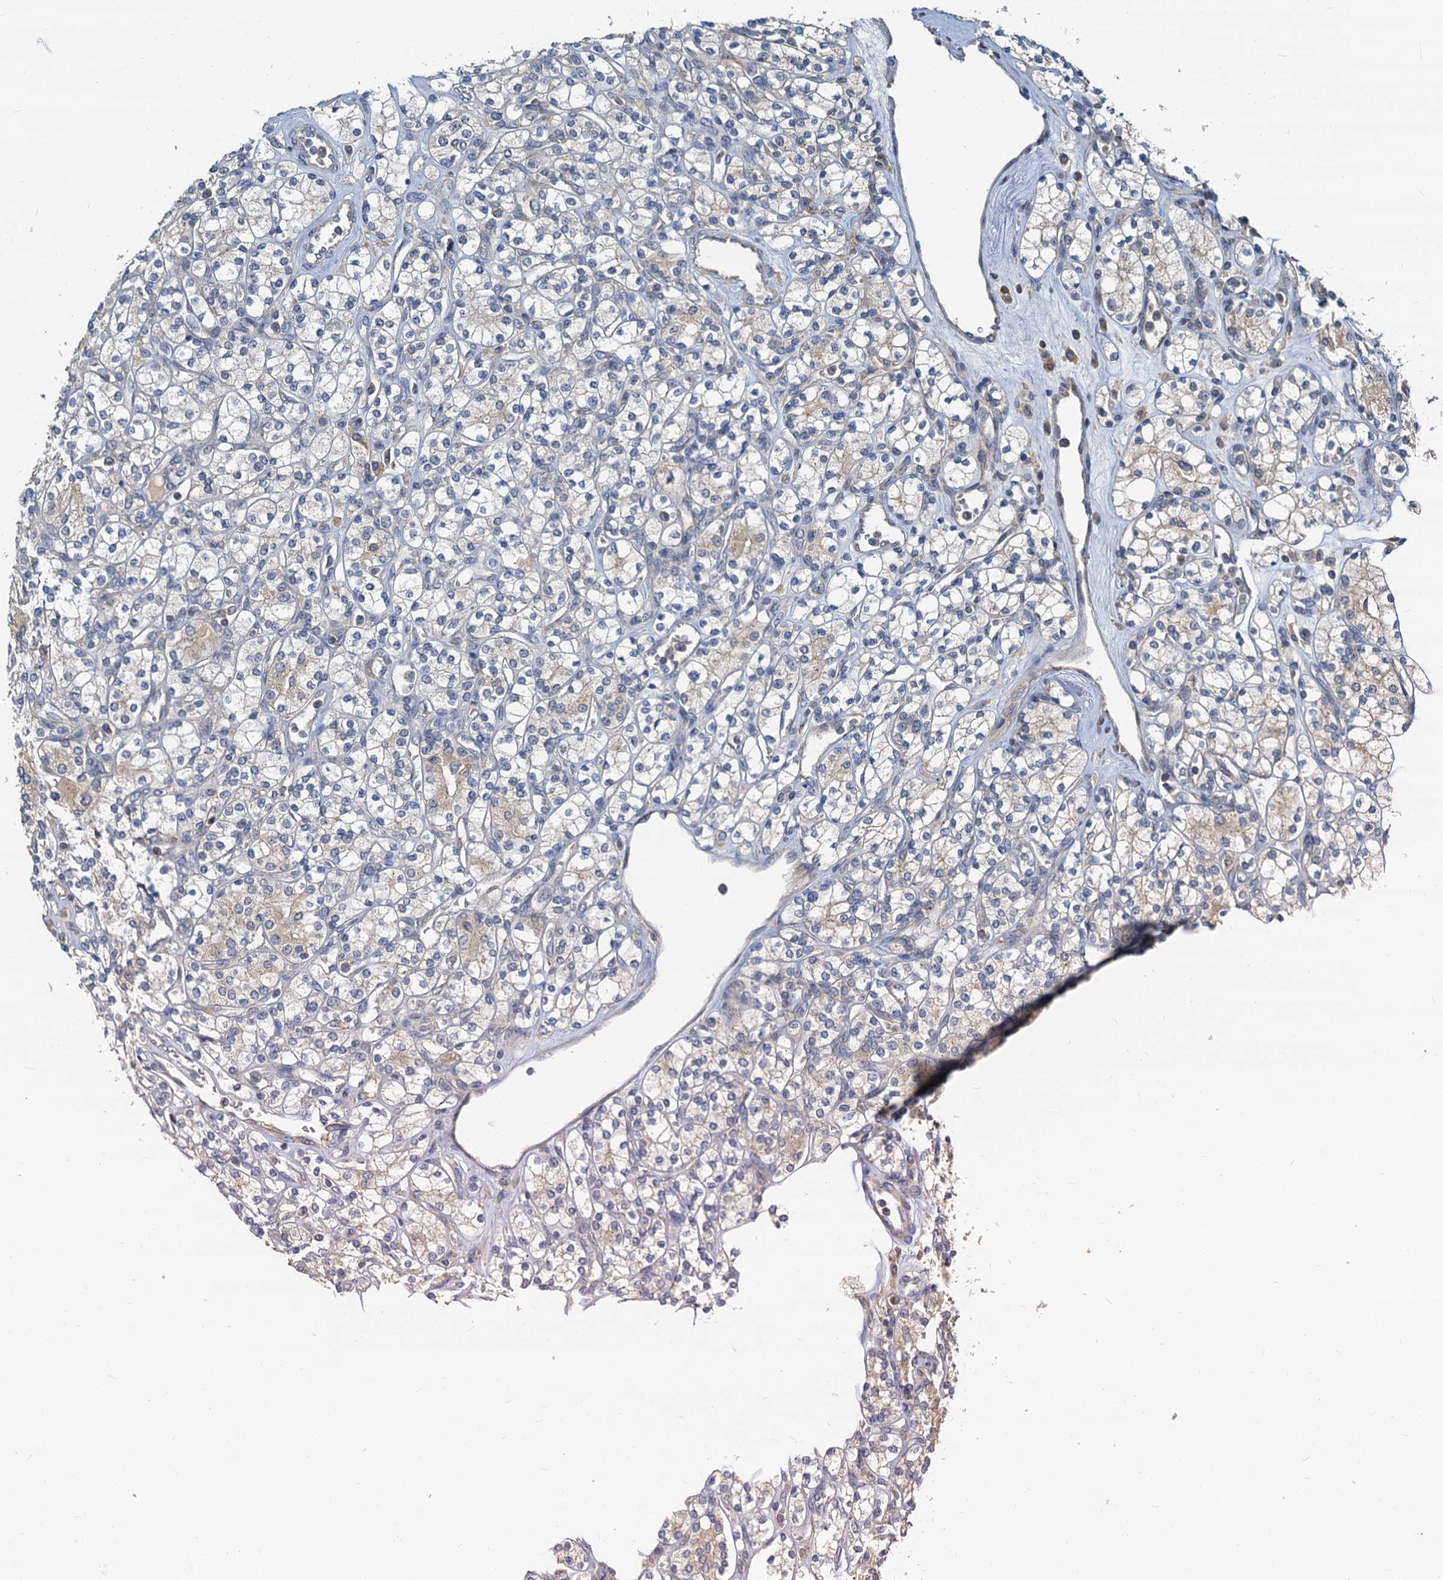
{"staining": {"intensity": "moderate", "quantity": "<25%", "location": "cytoplasmic/membranous"}, "tissue": "renal cancer", "cell_type": "Tumor cells", "image_type": "cancer", "snomed": [{"axis": "morphology", "description": "Adenocarcinoma, NOS"}, {"axis": "topography", "description": "Kidney"}], "caption": "IHC (DAB (3,3'-diaminobenzidine)) staining of renal cancer (adenocarcinoma) shows moderate cytoplasmic/membranous protein positivity in about <25% of tumor cells.", "gene": "NKAPD1", "patient": {"sex": "male", "age": 77}}